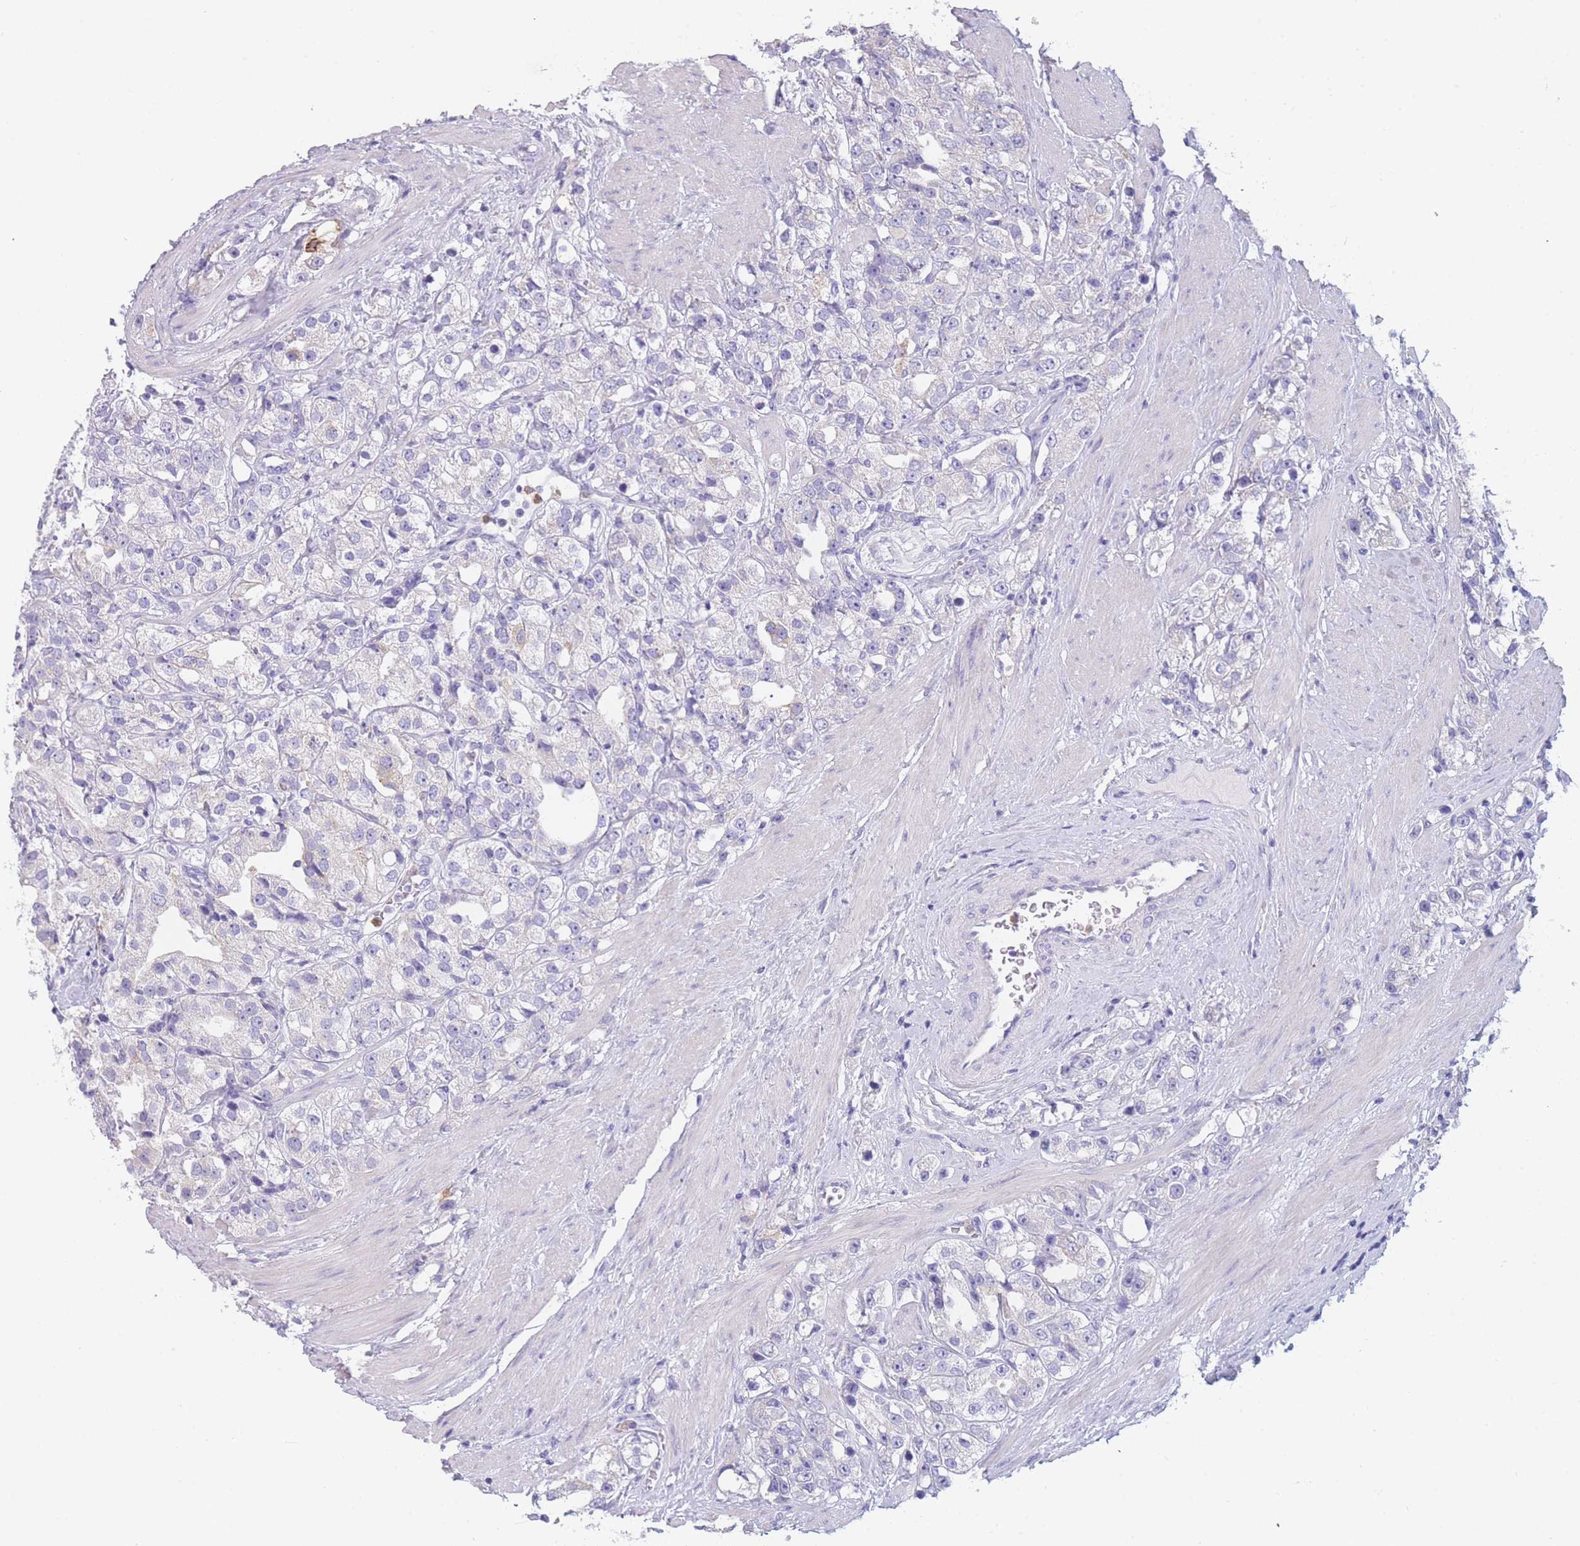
{"staining": {"intensity": "negative", "quantity": "none", "location": "none"}, "tissue": "prostate cancer", "cell_type": "Tumor cells", "image_type": "cancer", "snomed": [{"axis": "morphology", "description": "Adenocarcinoma, NOS"}, {"axis": "topography", "description": "Prostate"}], "caption": "Immunohistochemical staining of human adenocarcinoma (prostate) reveals no significant positivity in tumor cells. (DAB (3,3'-diaminobenzidine) IHC, high magnification).", "gene": "ZNF627", "patient": {"sex": "male", "age": 79}}